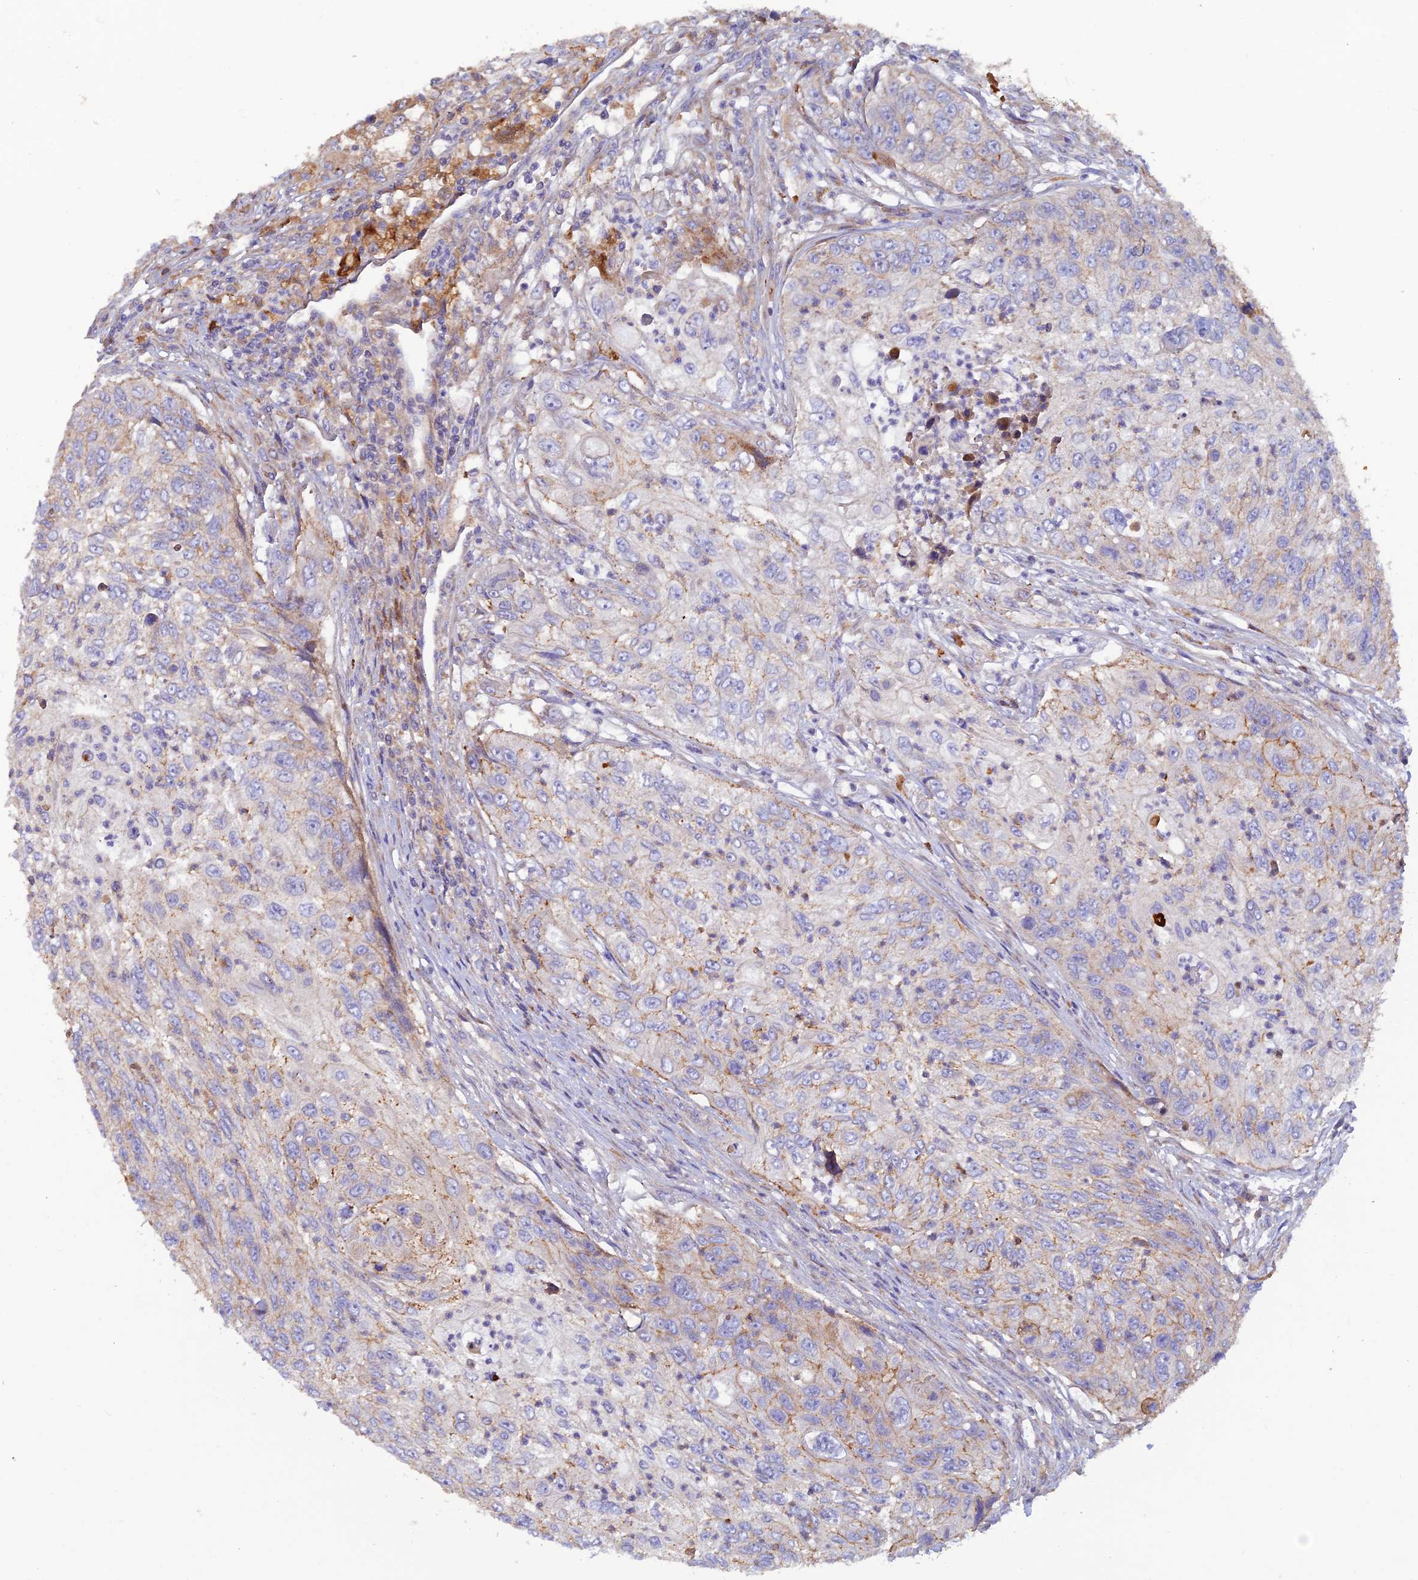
{"staining": {"intensity": "moderate", "quantity": "<25%", "location": "cytoplasmic/membranous"}, "tissue": "urothelial cancer", "cell_type": "Tumor cells", "image_type": "cancer", "snomed": [{"axis": "morphology", "description": "Urothelial carcinoma, High grade"}, {"axis": "topography", "description": "Urinary bladder"}], "caption": "Immunohistochemical staining of urothelial cancer reveals low levels of moderate cytoplasmic/membranous protein staining in about <25% of tumor cells. The staining is performed using DAB (3,3'-diaminobenzidine) brown chromogen to label protein expression. The nuclei are counter-stained blue using hematoxylin.", "gene": "GMCL1", "patient": {"sex": "female", "age": 60}}